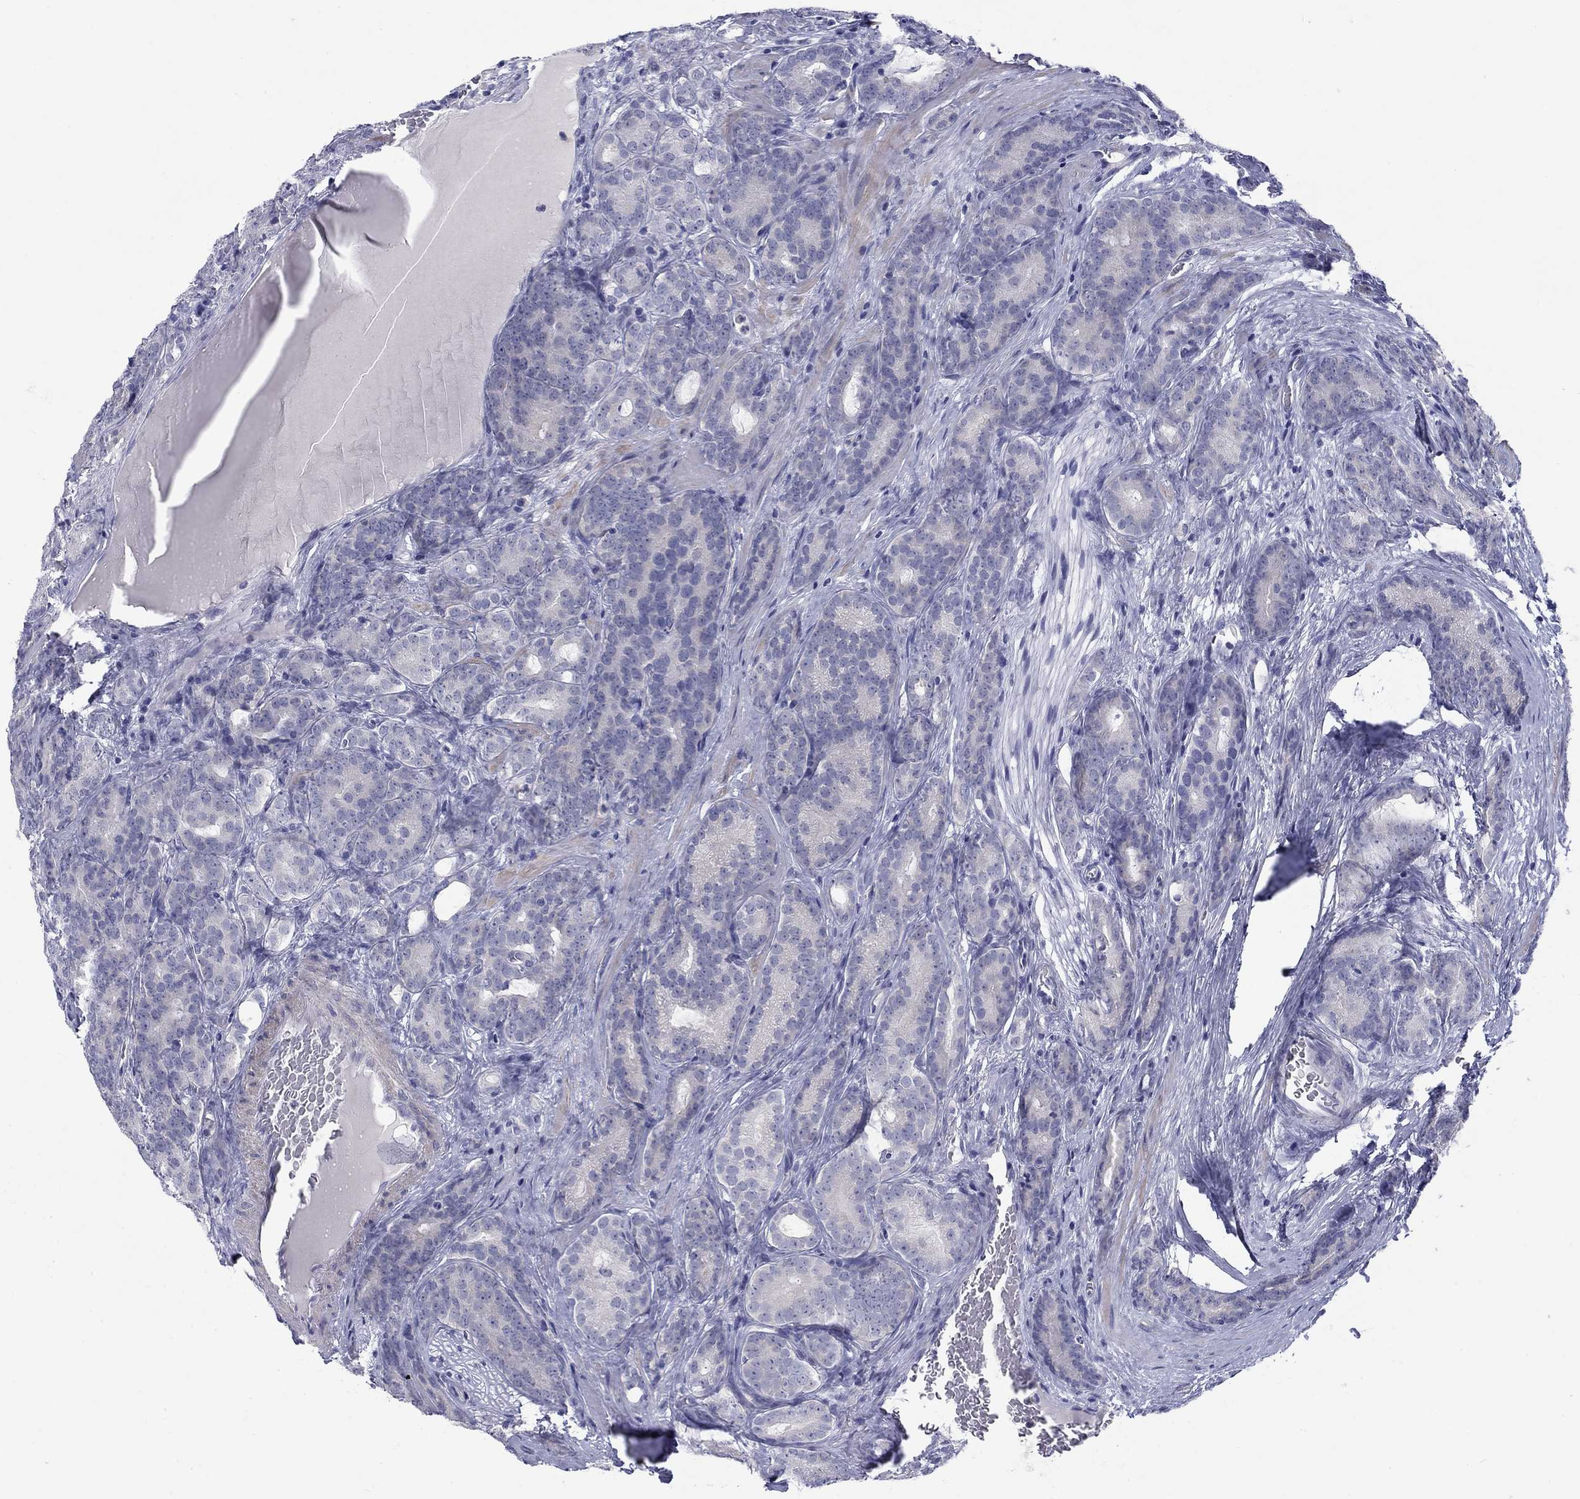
{"staining": {"intensity": "negative", "quantity": "none", "location": "none"}, "tissue": "prostate cancer", "cell_type": "Tumor cells", "image_type": "cancer", "snomed": [{"axis": "morphology", "description": "Adenocarcinoma, NOS"}, {"axis": "topography", "description": "Prostate"}], "caption": "This is a image of immunohistochemistry (IHC) staining of prostate cancer (adenocarcinoma), which shows no expression in tumor cells. (Immunohistochemistry, brightfield microscopy, high magnification).", "gene": "CACNA1A", "patient": {"sex": "male", "age": 71}}